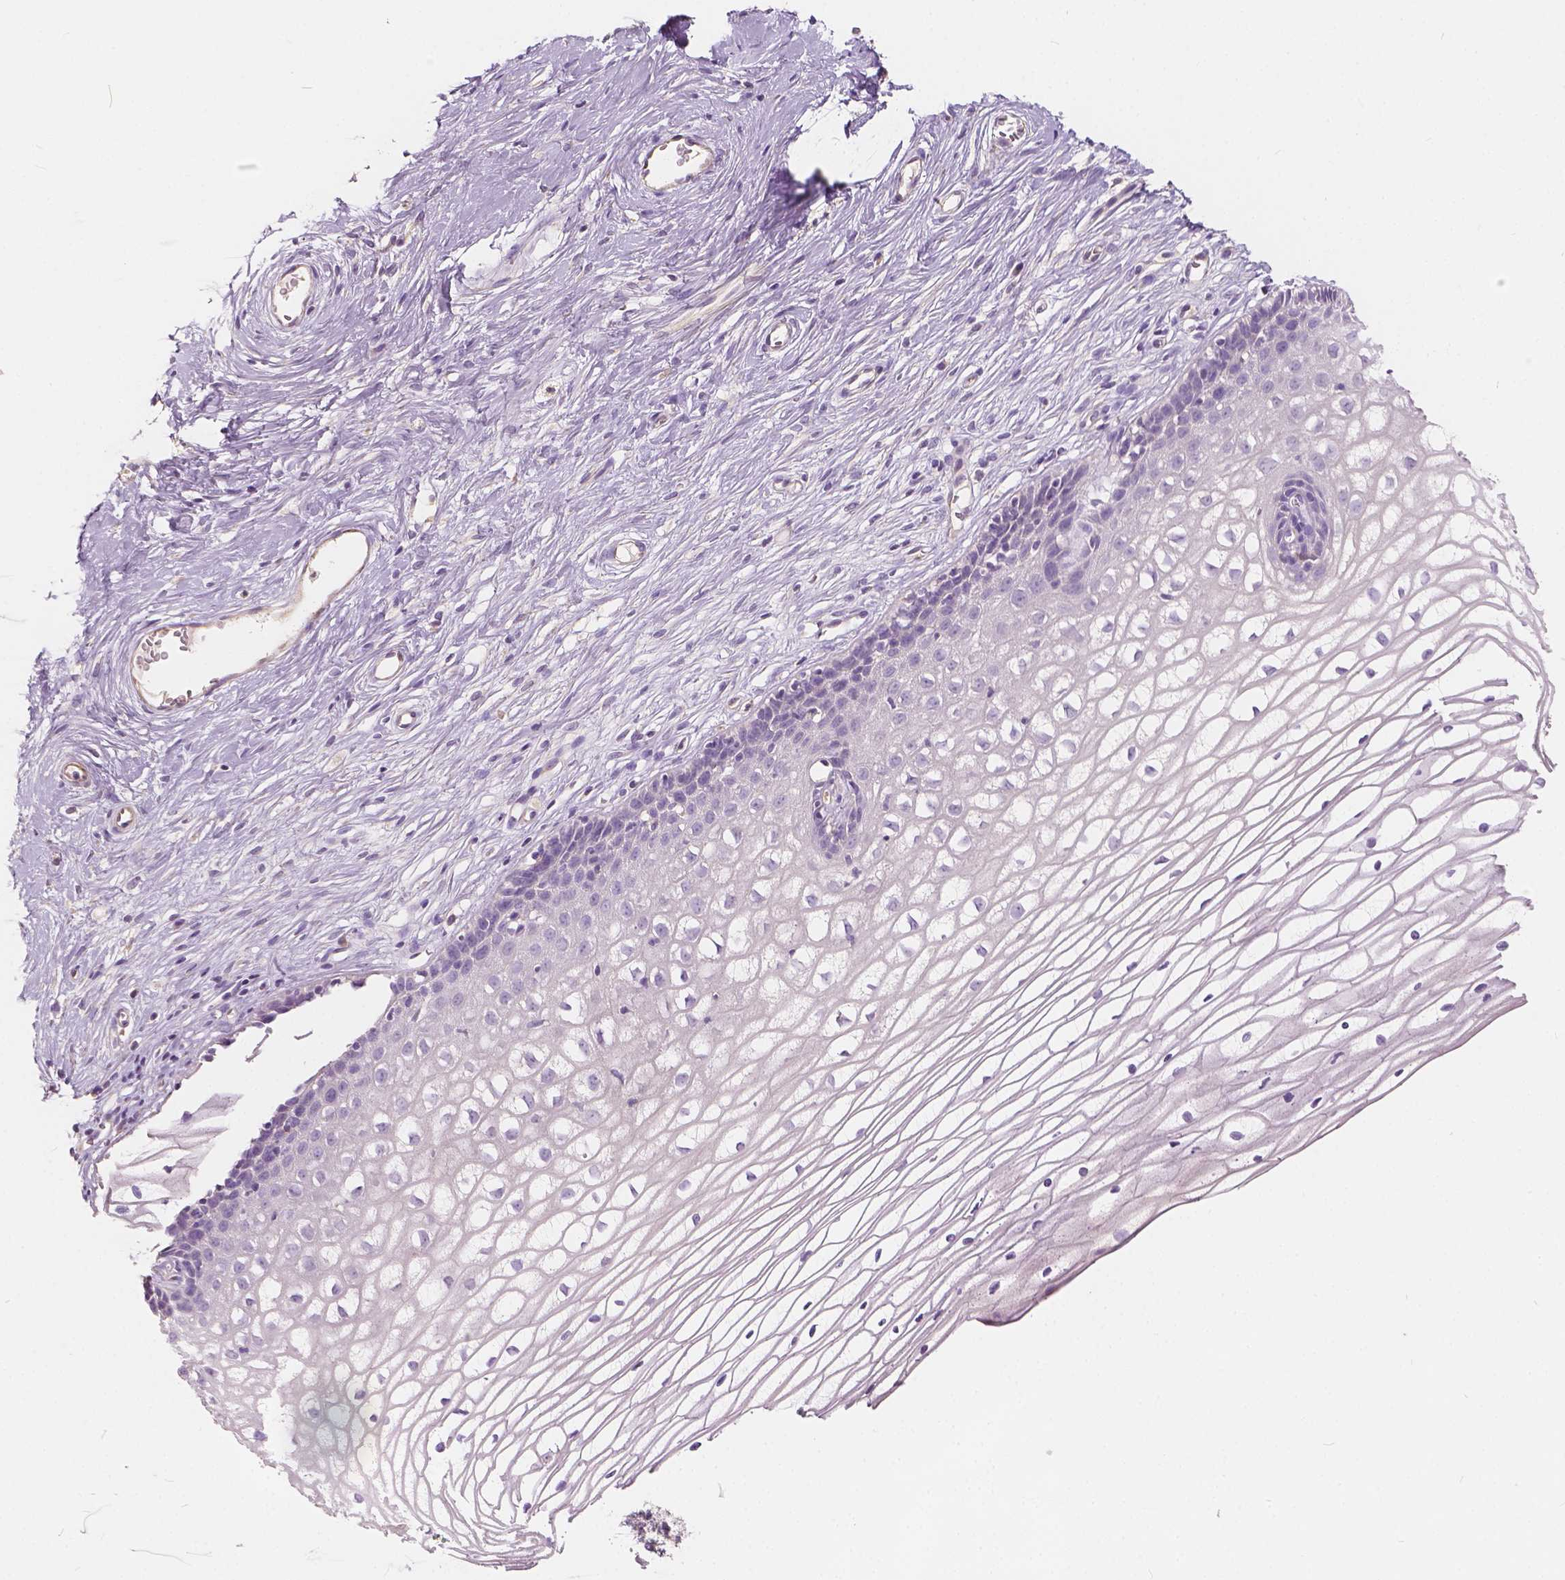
{"staining": {"intensity": "negative", "quantity": "none", "location": "none"}, "tissue": "cervix", "cell_type": "Glandular cells", "image_type": "normal", "snomed": [{"axis": "morphology", "description": "Normal tissue, NOS"}, {"axis": "topography", "description": "Cervix"}], "caption": "Immunohistochemistry (IHC) photomicrograph of normal cervix stained for a protein (brown), which reveals no positivity in glandular cells. (DAB immunohistochemistry (IHC), high magnification).", "gene": "KIAA0513", "patient": {"sex": "female", "age": 40}}